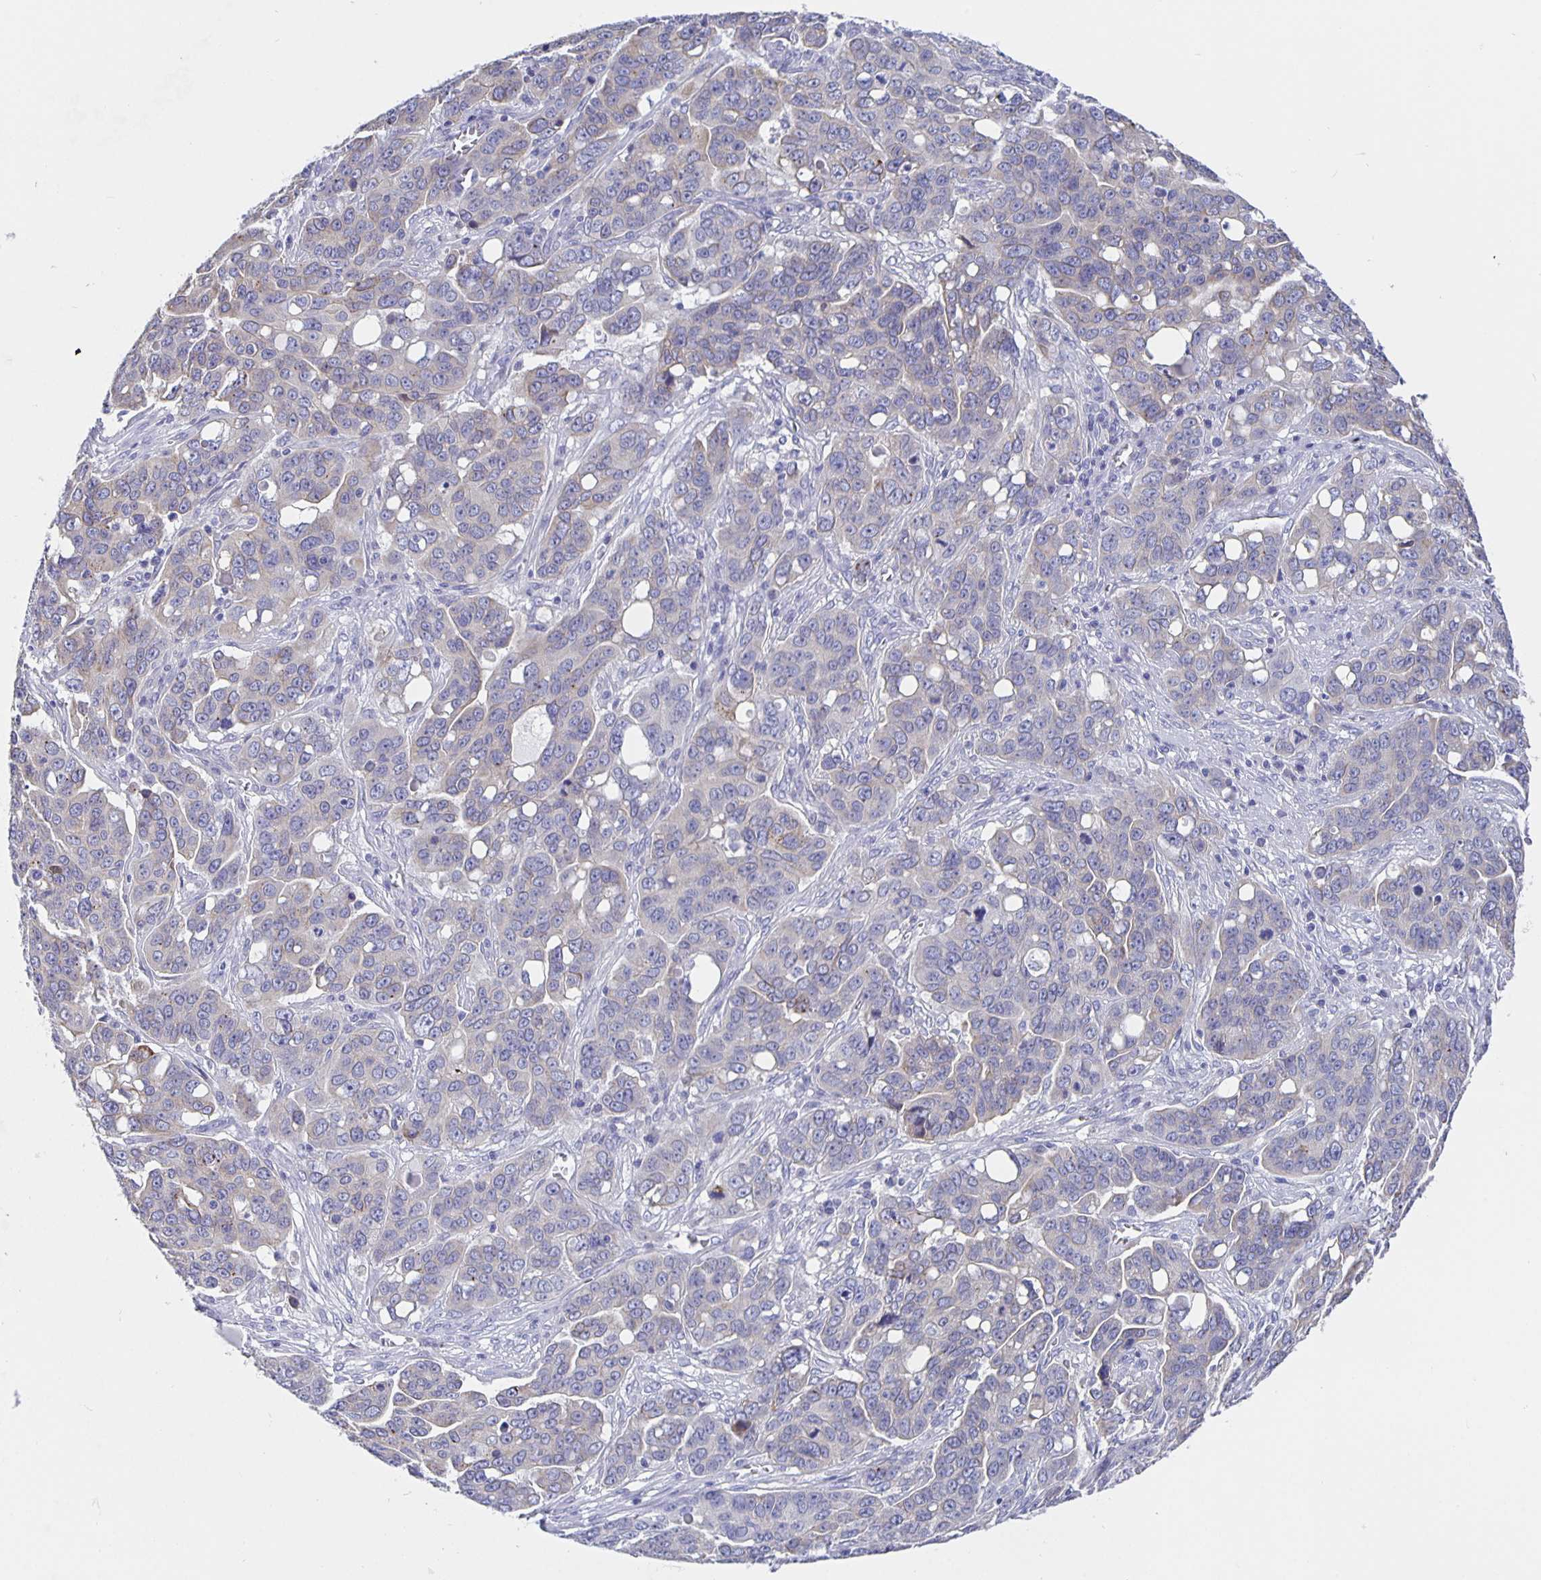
{"staining": {"intensity": "weak", "quantity": "25%-75%", "location": "cytoplasmic/membranous"}, "tissue": "ovarian cancer", "cell_type": "Tumor cells", "image_type": "cancer", "snomed": [{"axis": "morphology", "description": "Carcinoma, endometroid"}, {"axis": "topography", "description": "Ovary"}], "caption": "Ovarian cancer (endometroid carcinoma) was stained to show a protein in brown. There is low levels of weak cytoplasmic/membranous expression in approximately 25%-75% of tumor cells.", "gene": "CFAP74", "patient": {"sex": "female", "age": 78}}